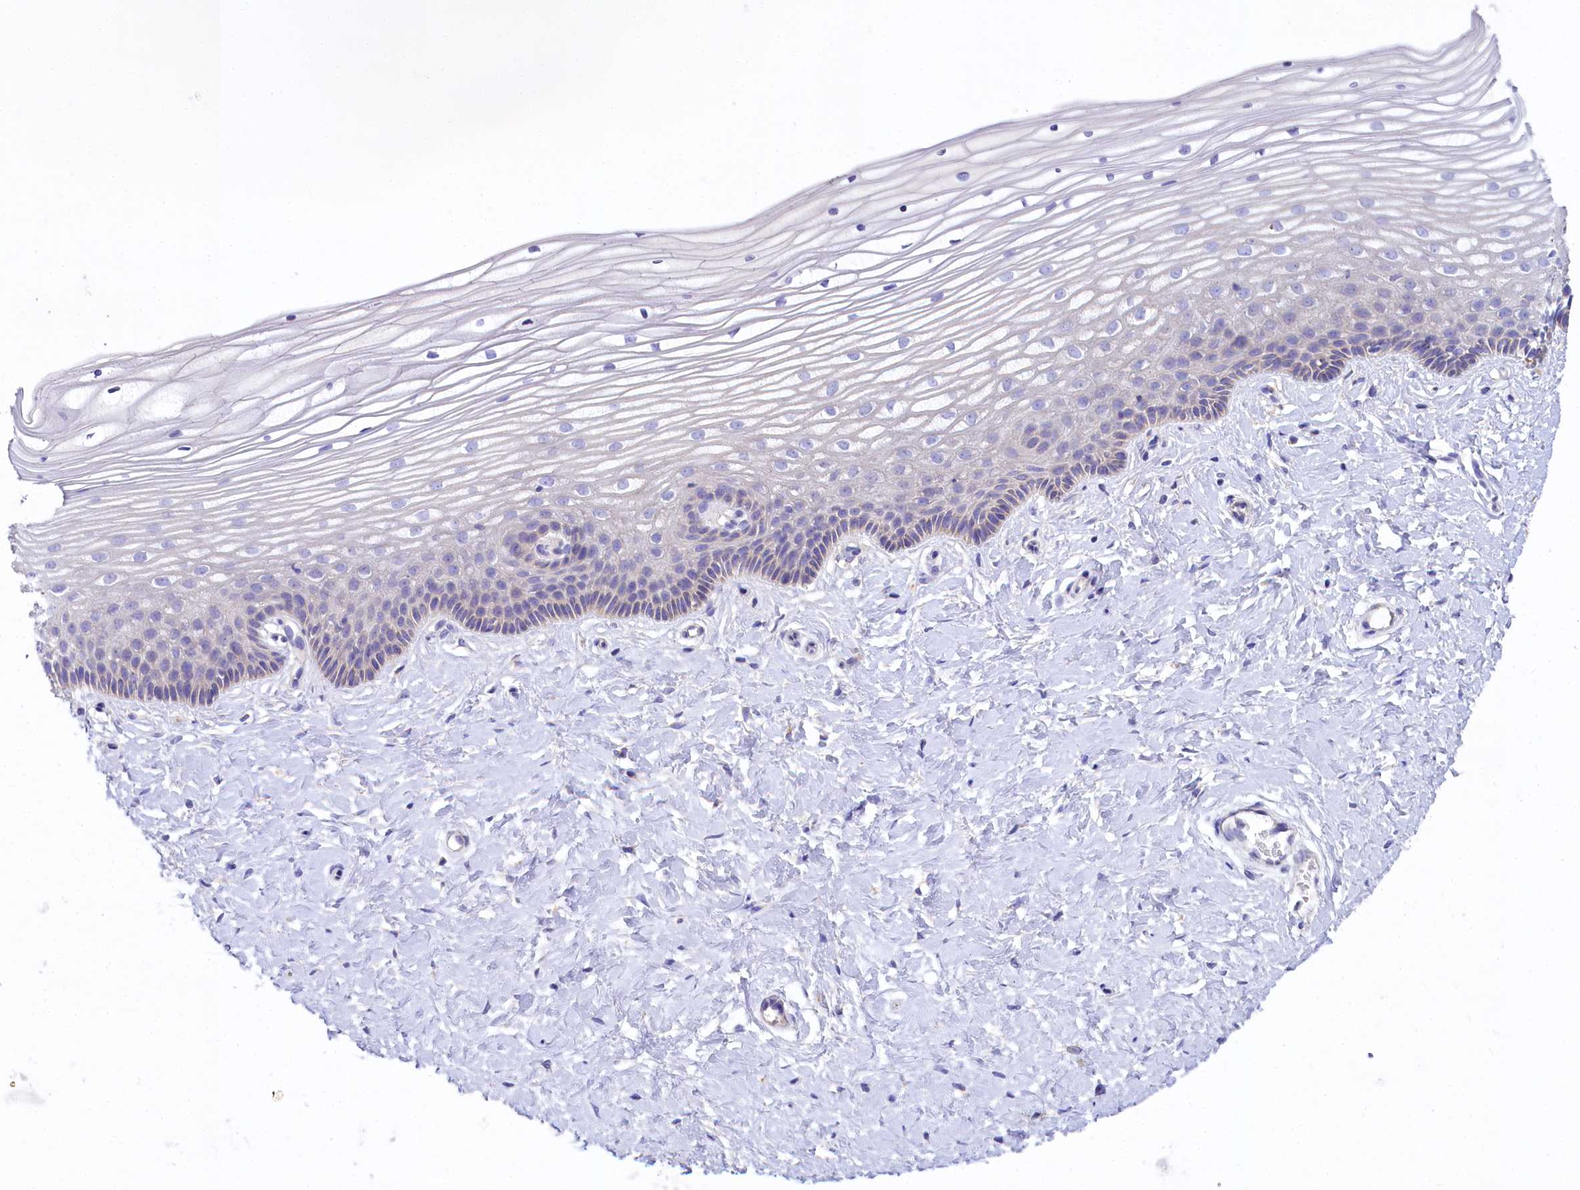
{"staining": {"intensity": "negative", "quantity": "none", "location": "none"}, "tissue": "vagina", "cell_type": "Squamous epithelial cells", "image_type": "normal", "snomed": [{"axis": "morphology", "description": "Normal tissue, NOS"}, {"axis": "topography", "description": "Vagina"}, {"axis": "topography", "description": "Cervix"}], "caption": "A high-resolution photomicrograph shows immunohistochemistry (IHC) staining of normal vagina, which shows no significant staining in squamous epithelial cells.", "gene": "VPS26B", "patient": {"sex": "female", "age": 40}}